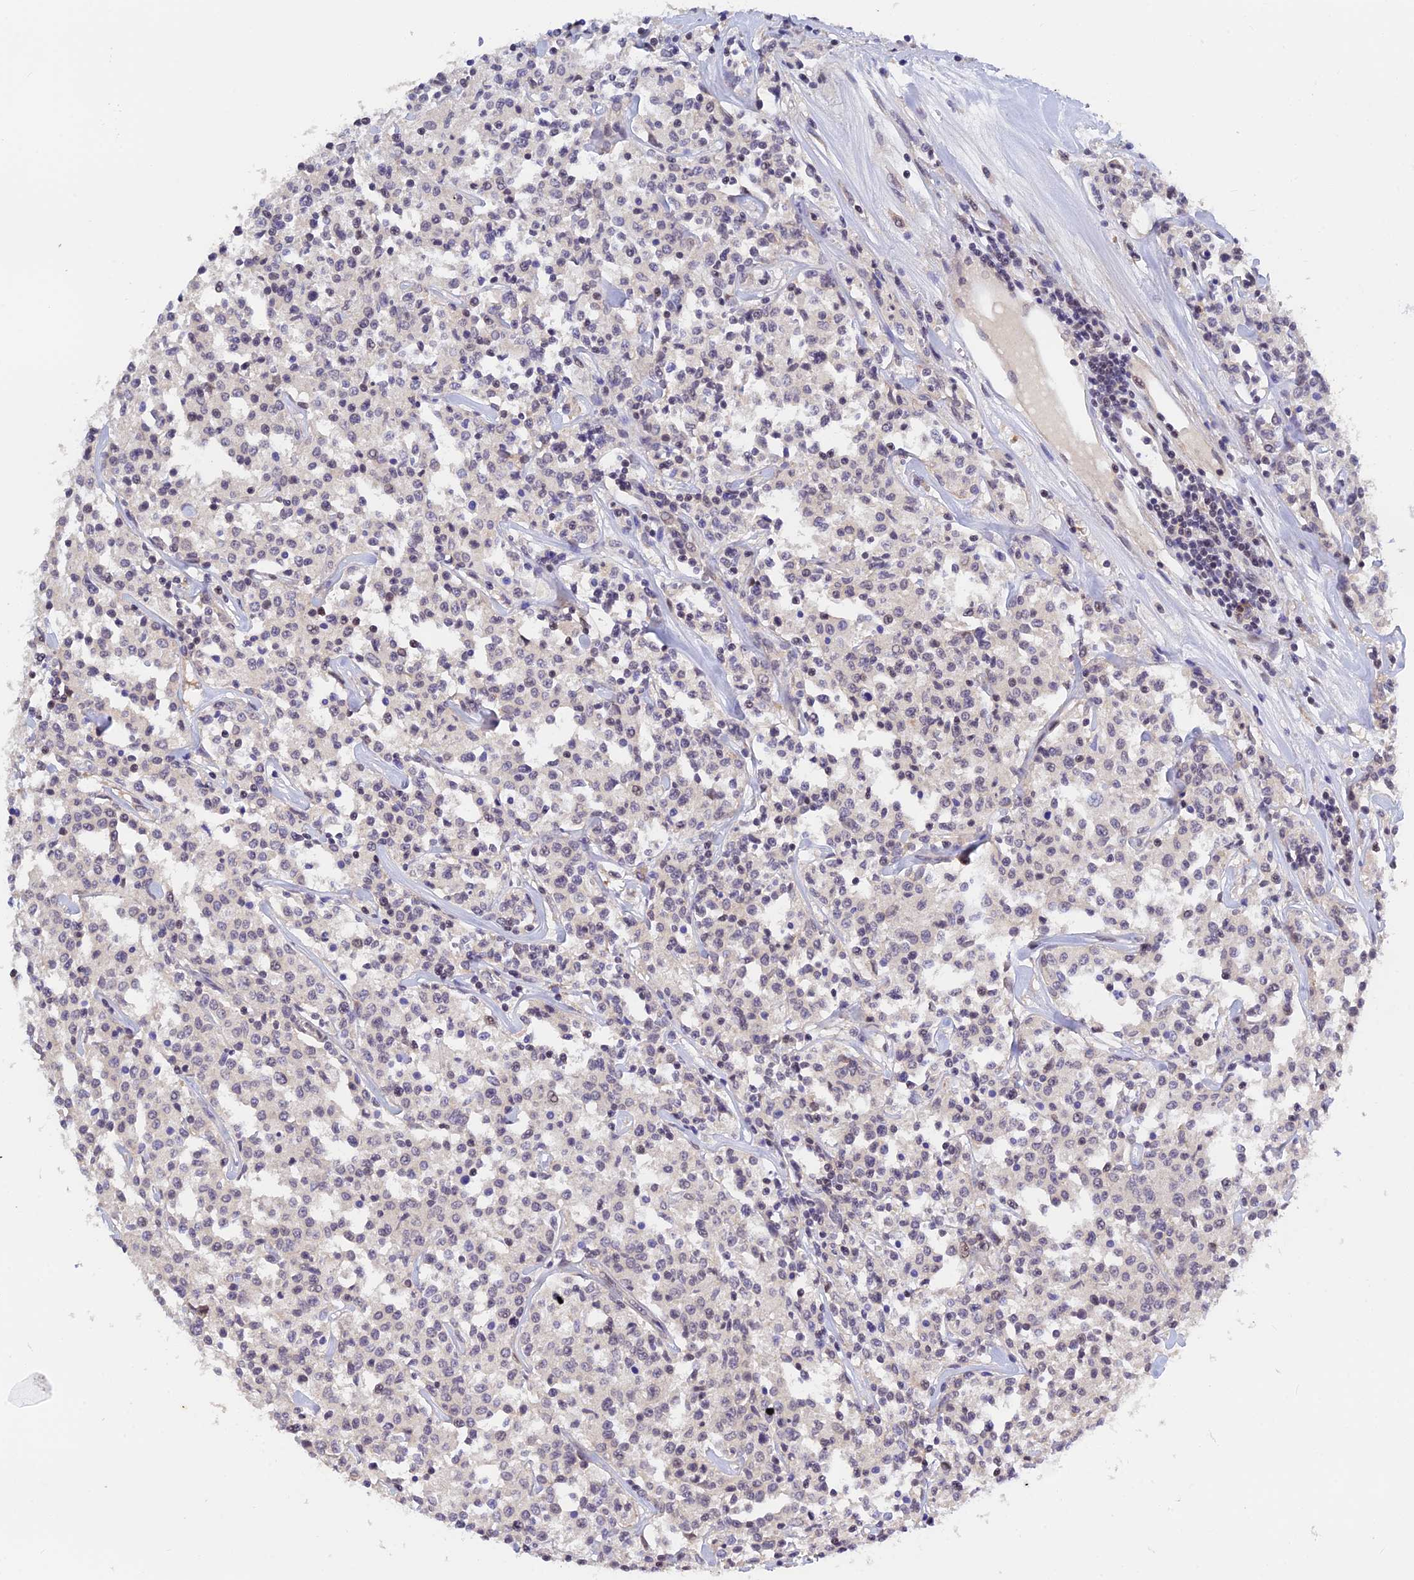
{"staining": {"intensity": "negative", "quantity": "none", "location": "none"}, "tissue": "lymphoma", "cell_type": "Tumor cells", "image_type": "cancer", "snomed": [{"axis": "morphology", "description": "Malignant lymphoma, non-Hodgkin's type, Low grade"}, {"axis": "topography", "description": "Small intestine"}], "caption": "Tumor cells are negative for protein expression in human malignant lymphoma, non-Hodgkin's type (low-grade). (DAB IHC, high magnification).", "gene": "CWH43", "patient": {"sex": "female", "age": 59}}